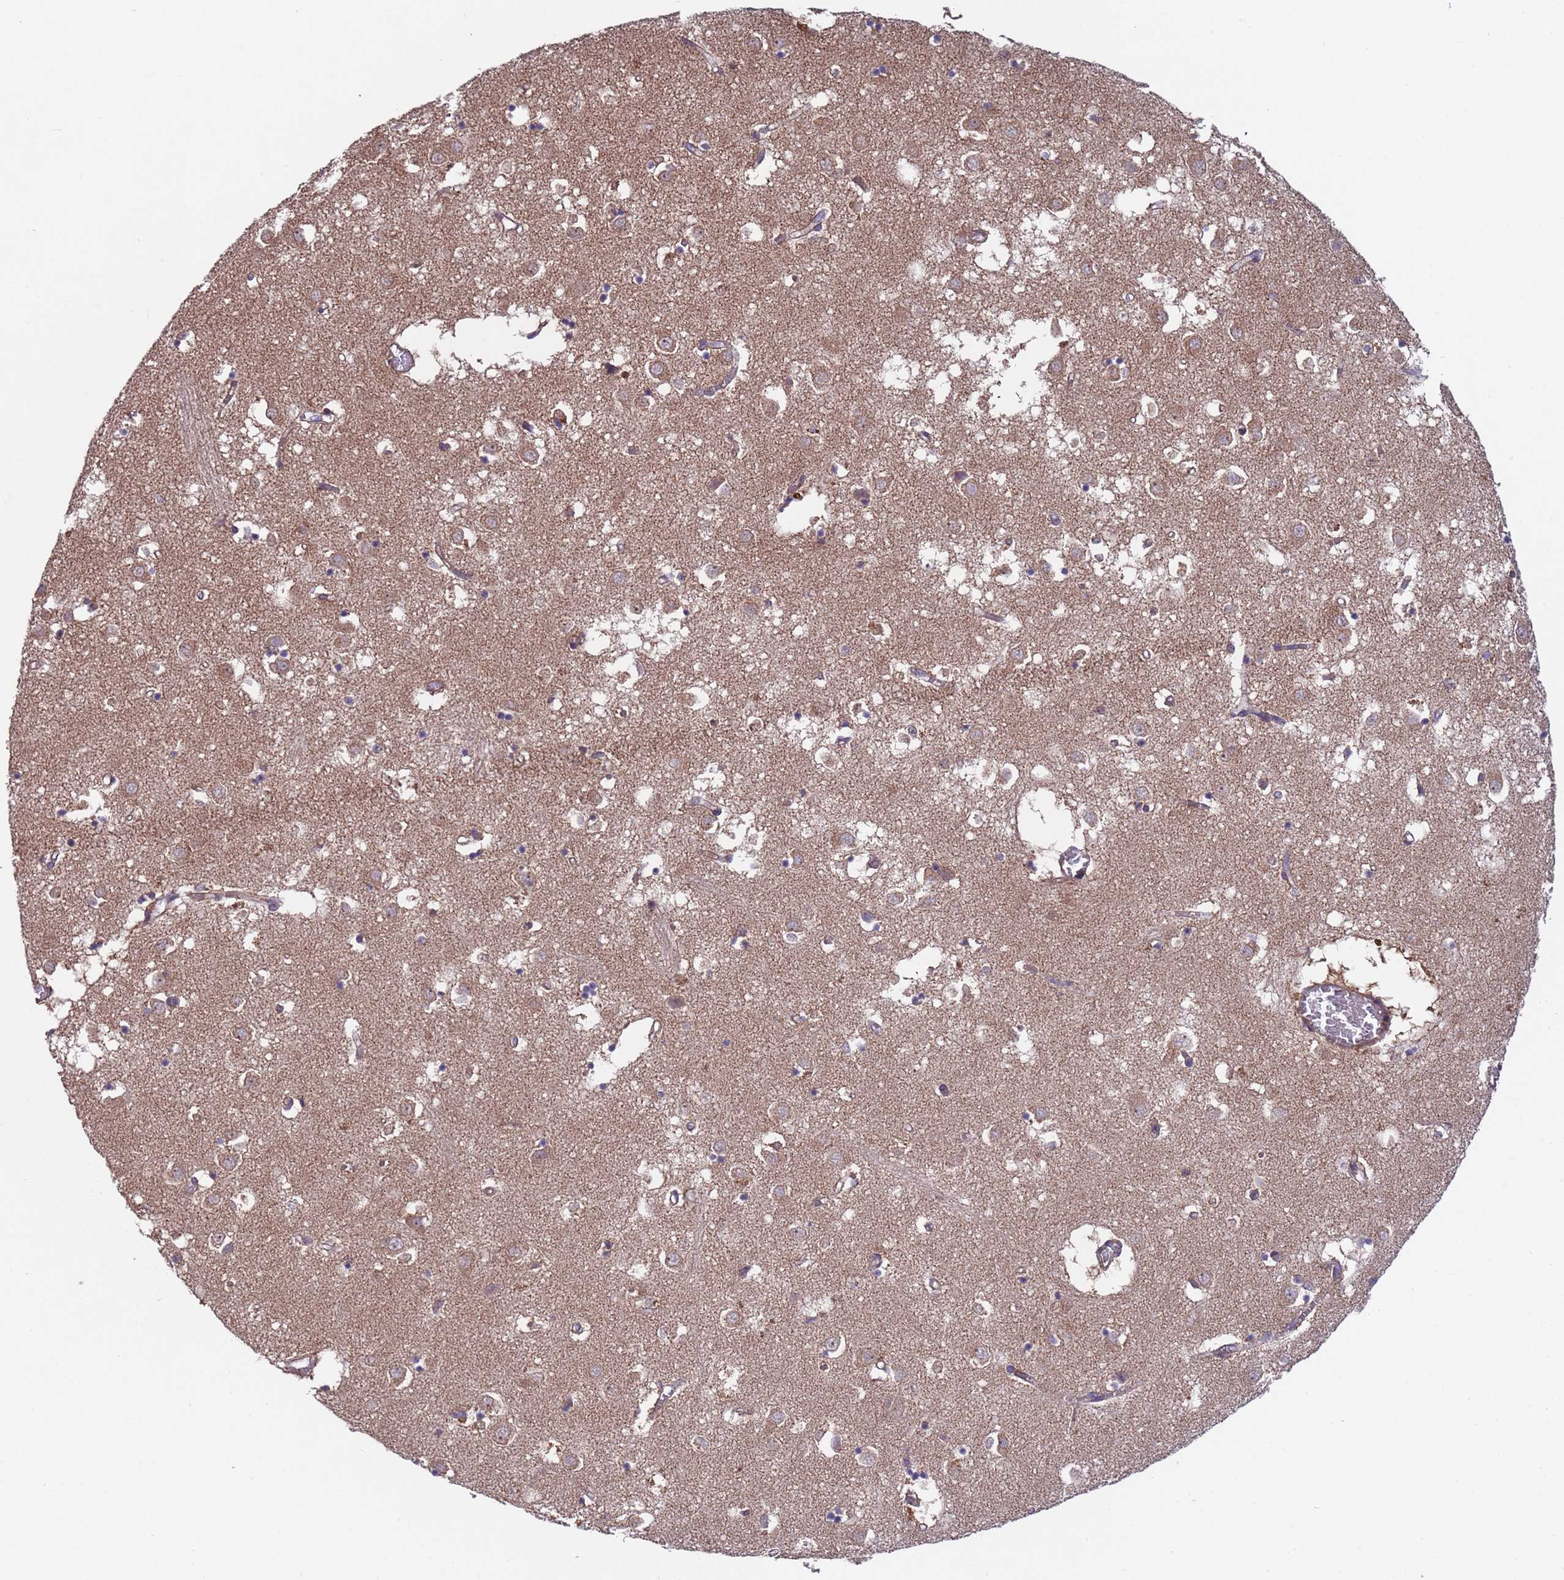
{"staining": {"intensity": "weak", "quantity": "25%-75%", "location": "cytoplasmic/membranous"}, "tissue": "caudate", "cell_type": "Glial cells", "image_type": "normal", "snomed": [{"axis": "morphology", "description": "Normal tissue, NOS"}, {"axis": "topography", "description": "Lateral ventricle wall"}], "caption": "Glial cells display weak cytoplasmic/membranous expression in approximately 25%-75% of cells in benign caudate. Nuclei are stained in blue.", "gene": "ACAD8", "patient": {"sex": "male", "age": 70}}